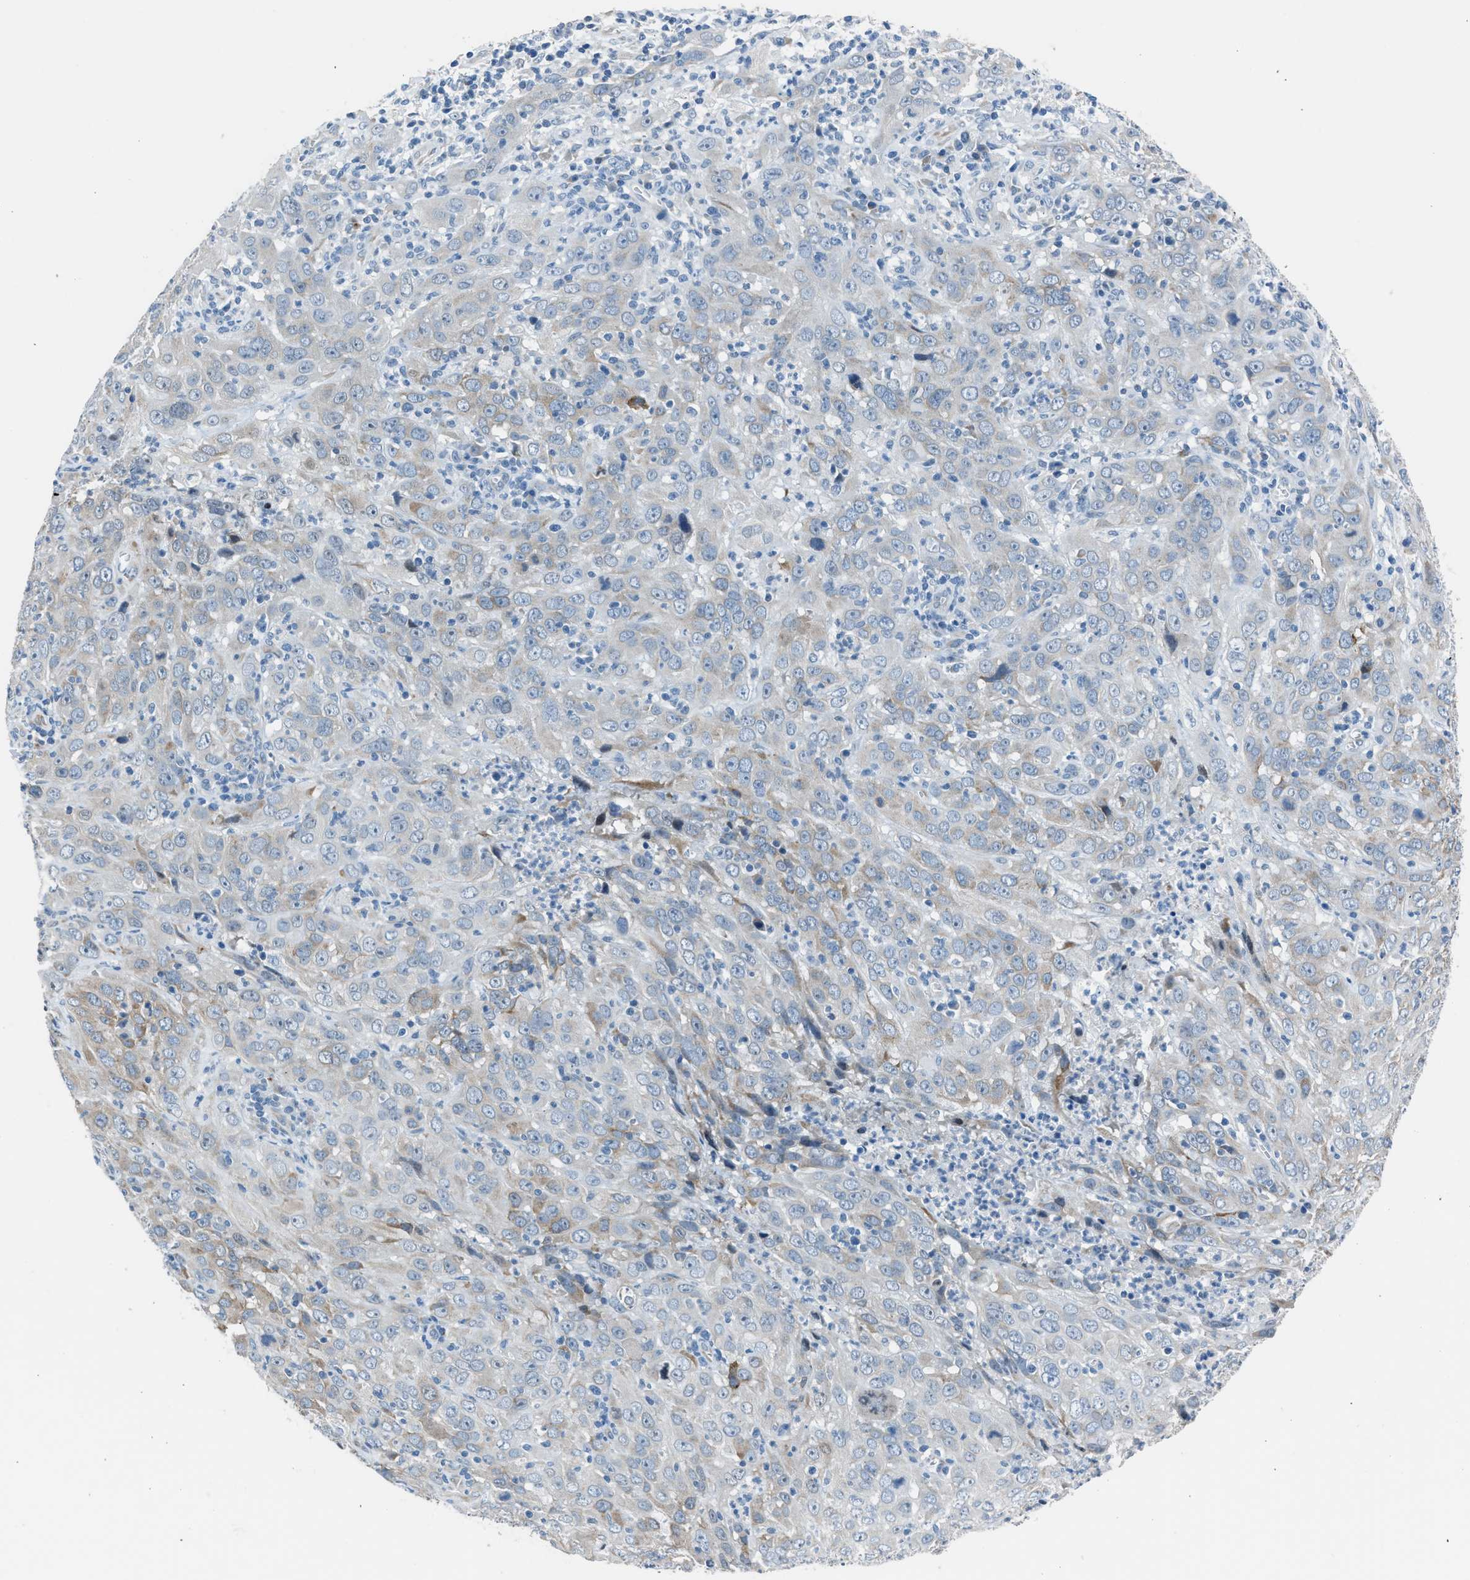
{"staining": {"intensity": "weak", "quantity": "<25%", "location": "cytoplasmic/membranous"}, "tissue": "cervical cancer", "cell_type": "Tumor cells", "image_type": "cancer", "snomed": [{"axis": "morphology", "description": "Squamous cell carcinoma, NOS"}, {"axis": "topography", "description": "Cervix"}], "caption": "DAB (3,3'-diaminobenzidine) immunohistochemical staining of cervical cancer demonstrates no significant staining in tumor cells. The staining is performed using DAB (3,3'-diaminobenzidine) brown chromogen with nuclei counter-stained in using hematoxylin.", "gene": "RNF41", "patient": {"sex": "female", "age": 32}}